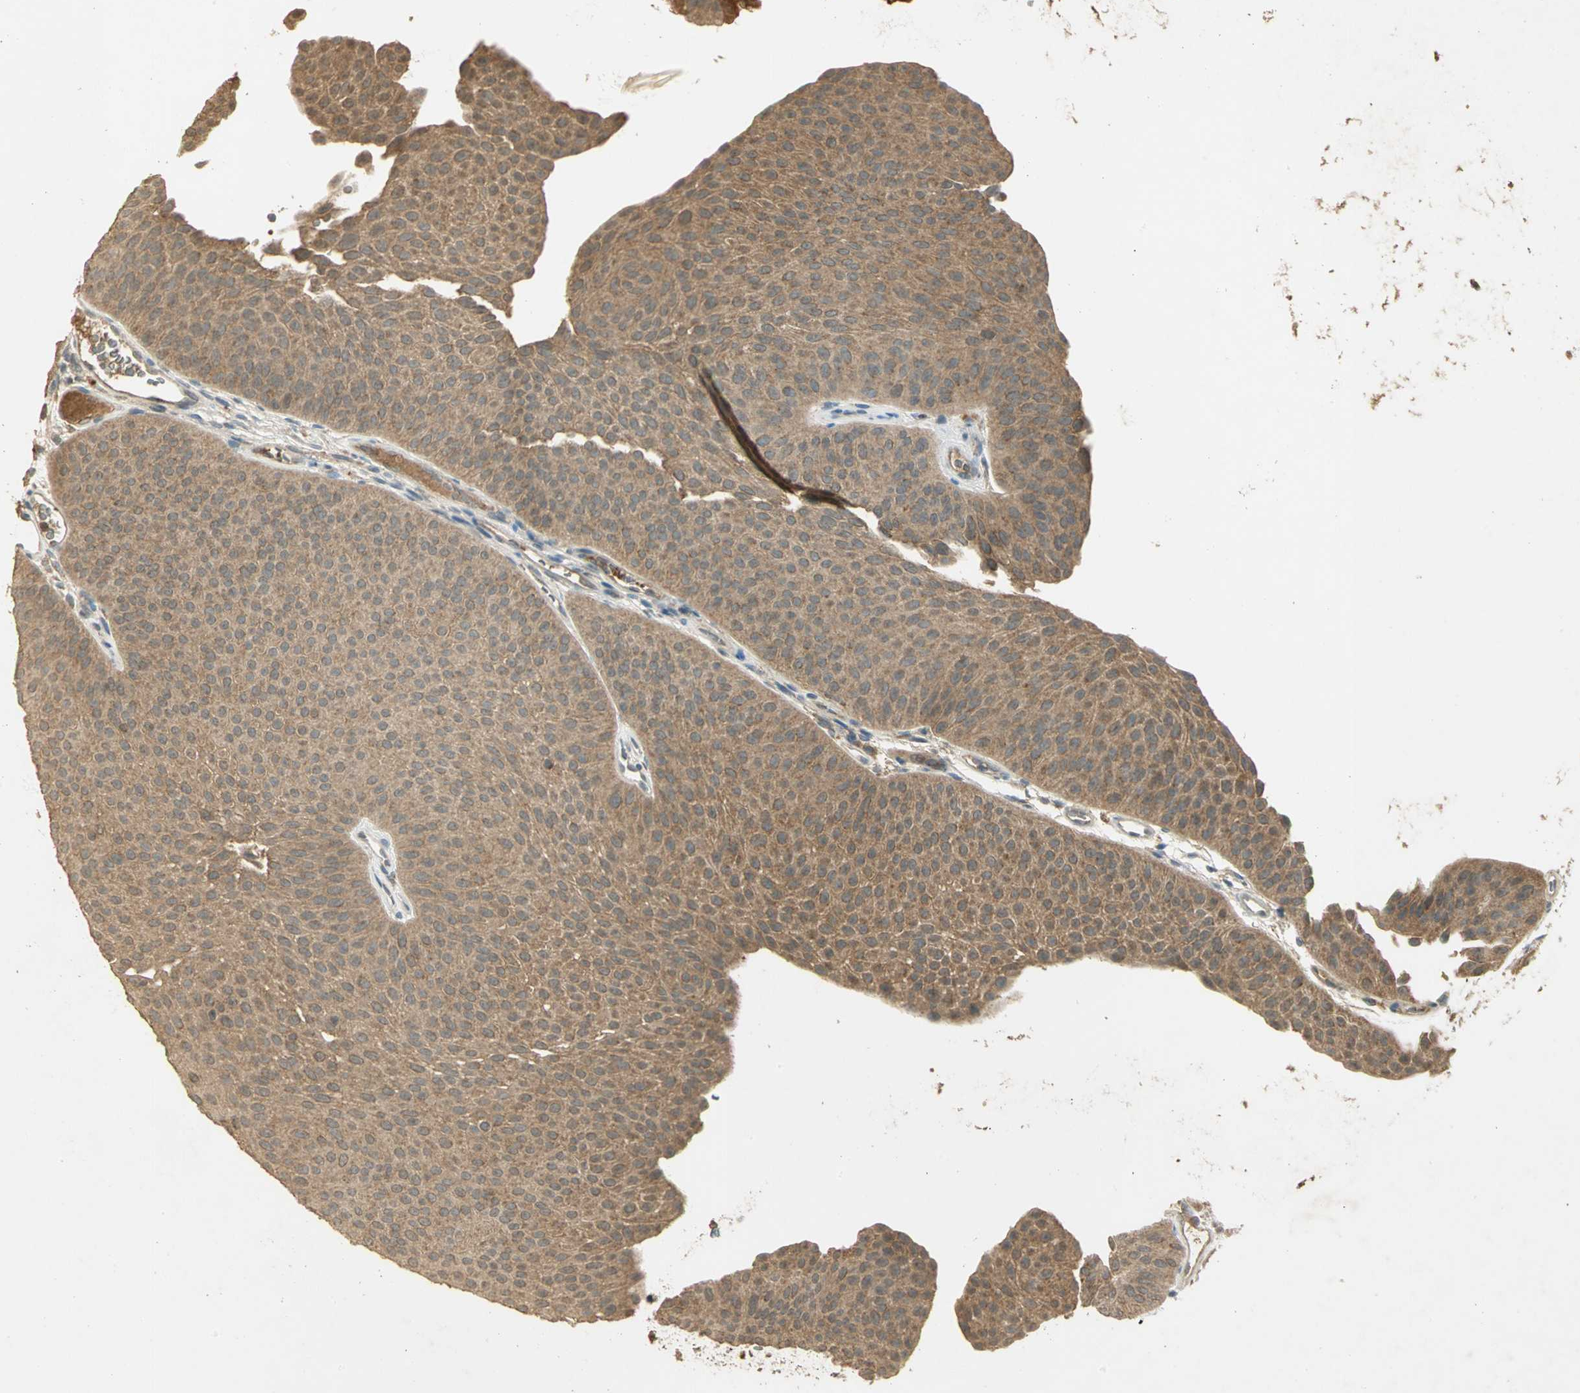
{"staining": {"intensity": "moderate", "quantity": ">75%", "location": "cytoplasmic/membranous"}, "tissue": "urothelial cancer", "cell_type": "Tumor cells", "image_type": "cancer", "snomed": [{"axis": "morphology", "description": "Urothelial carcinoma, Low grade"}, {"axis": "topography", "description": "Urinary bladder"}], "caption": "Immunohistochemical staining of human urothelial carcinoma (low-grade) reveals moderate cytoplasmic/membranous protein staining in approximately >75% of tumor cells.", "gene": "KEAP1", "patient": {"sex": "female", "age": 60}}